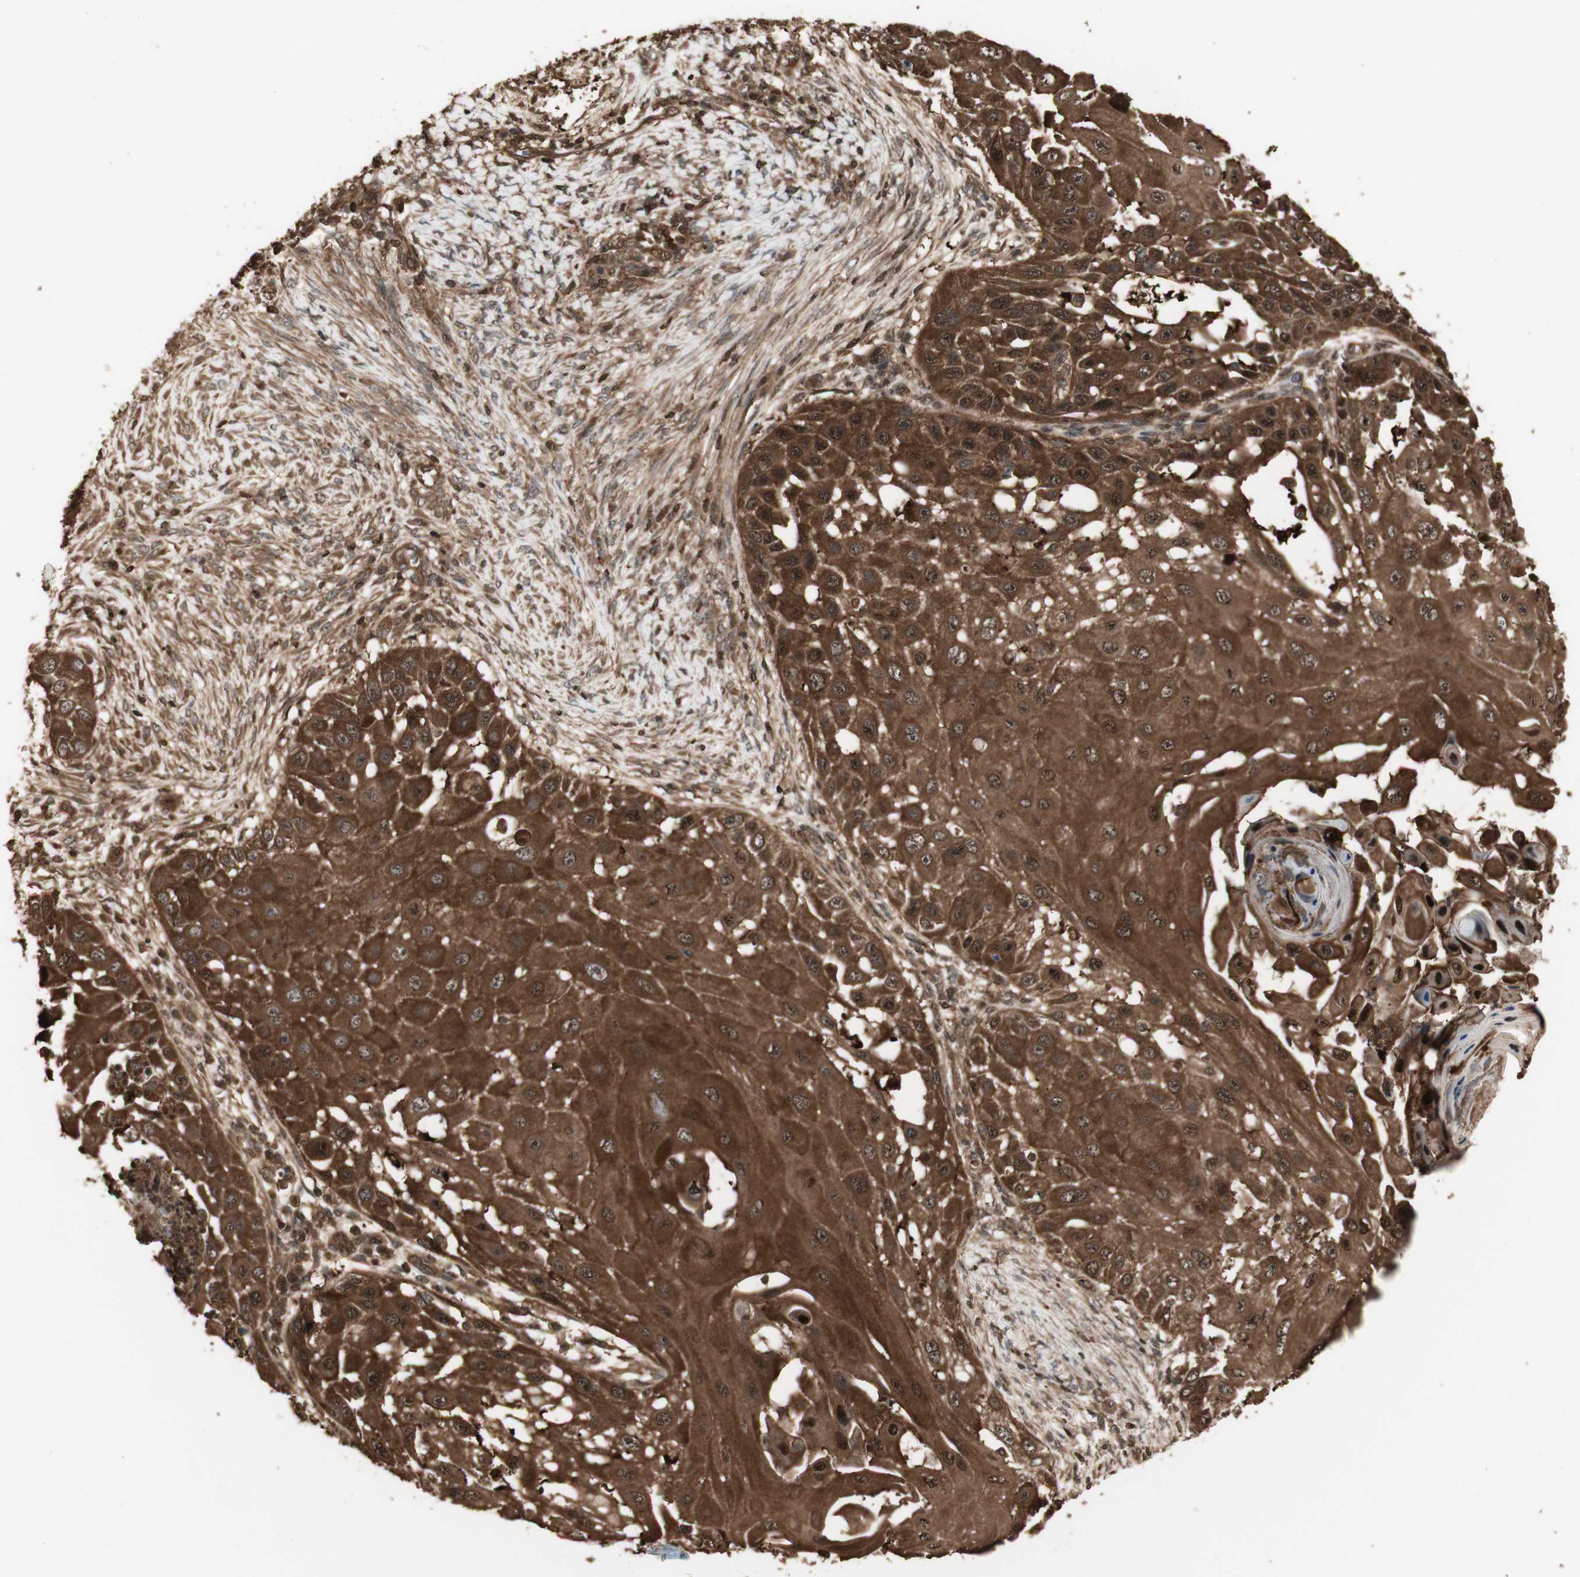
{"staining": {"intensity": "strong", "quantity": ">75%", "location": "cytoplasmic/membranous,nuclear"}, "tissue": "skin cancer", "cell_type": "Tumor cells", "image_type": "cancer", "snomed": [{"axis": "morphology", "description": "Squamous cell carcinoma, NOS"}, {"axis": "topography", "description": "Skin"}], "caption": "This photomicrograph shows immunohistochemistry (IHC) staining of skin cancer, with high strong cytoplasmic/membranous and nuclear positivity in approximately >75% of tumor cells.", "gene": "YWHAB", "patient": {"sex": "female", "age": 44}}